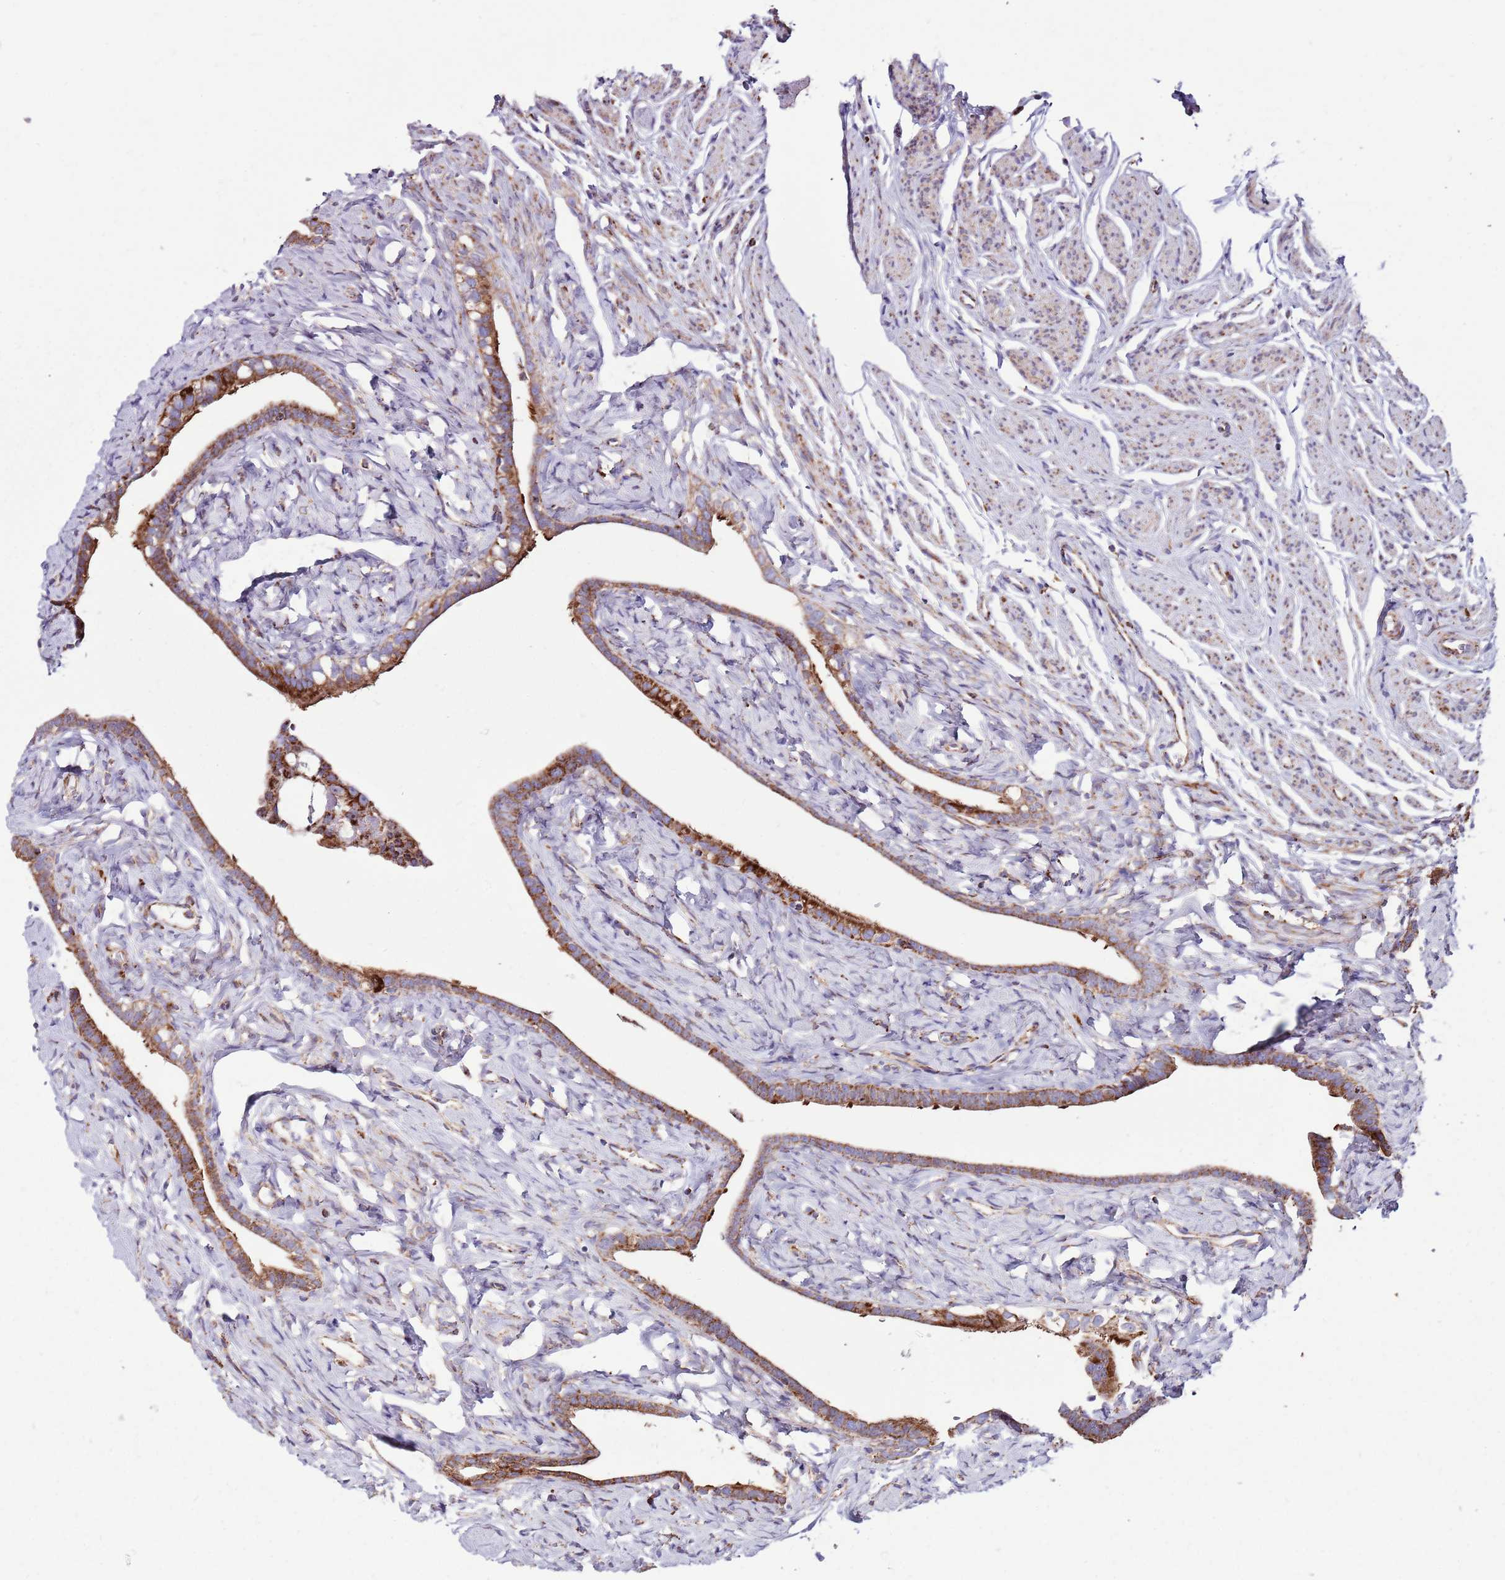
{"staining": {"intensity": "strong", "quantity": ">75%", "location": "cytoplasmic/membranous"}, "tissue": "fallopian tube", "cell_type": "Glandular cells", "image_type": "normal", "snomed": [{"axis": "morphology", "description": "Normal tissue, NOS"}, {"axis": "topography", "description": "Fallopian tube"}], "caption": "The micrograph reveals immunohistochemical staining of unremarkable fallopian tube. There is strong cytoplasmic/membranous staining is identified in about >75% of glandular cells. (DAB (3,3'-diaminobenzidine) IHC with brightfield microscopy, high magnification).", "gene": "HECTD4", "patient": {"sex": "female", "age": 66}}